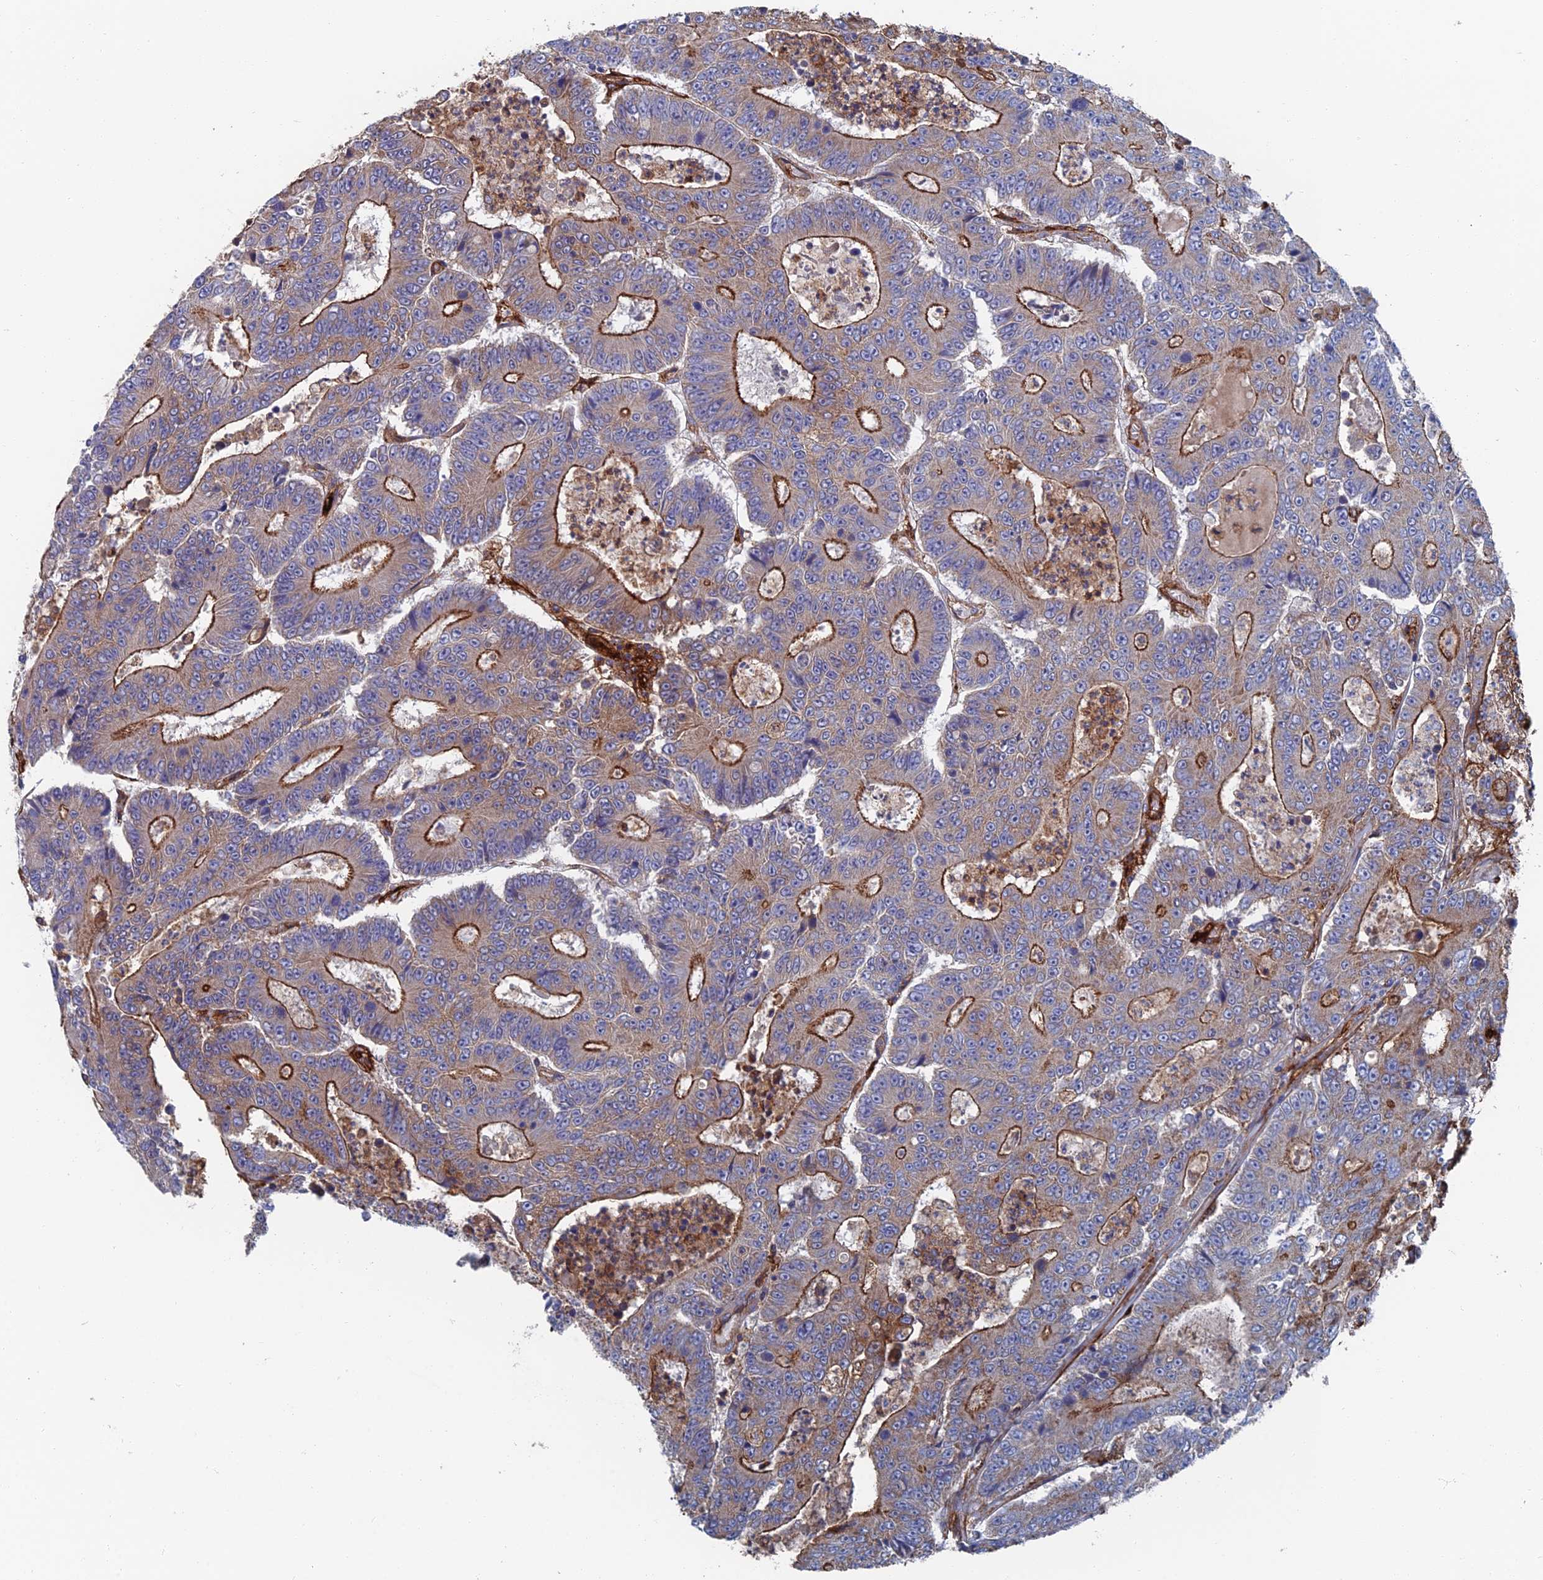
{"staining": {"intensity": "strong", "quantity": "25%-75%", "location": "cytoplasmic/membranous"}, "tissue": "colorectal cancer", "cell_type": "Tumor cells", "image_type": "cancer", "snomed": [{"axis": "morphology", "description": "Adenocarcinoma, NOS"}, {"axis": "topography", "description": "Colon"}], "caption": "Immunohistochemical staining of human colorectal cancer (adenocarcinoma) shows high levels of strong cytoplasmic/membranous positivity in approximately 25%-75% of tumor cells.", "gene": "SNX11", "patient": {"sex": "male", "age": 83}}